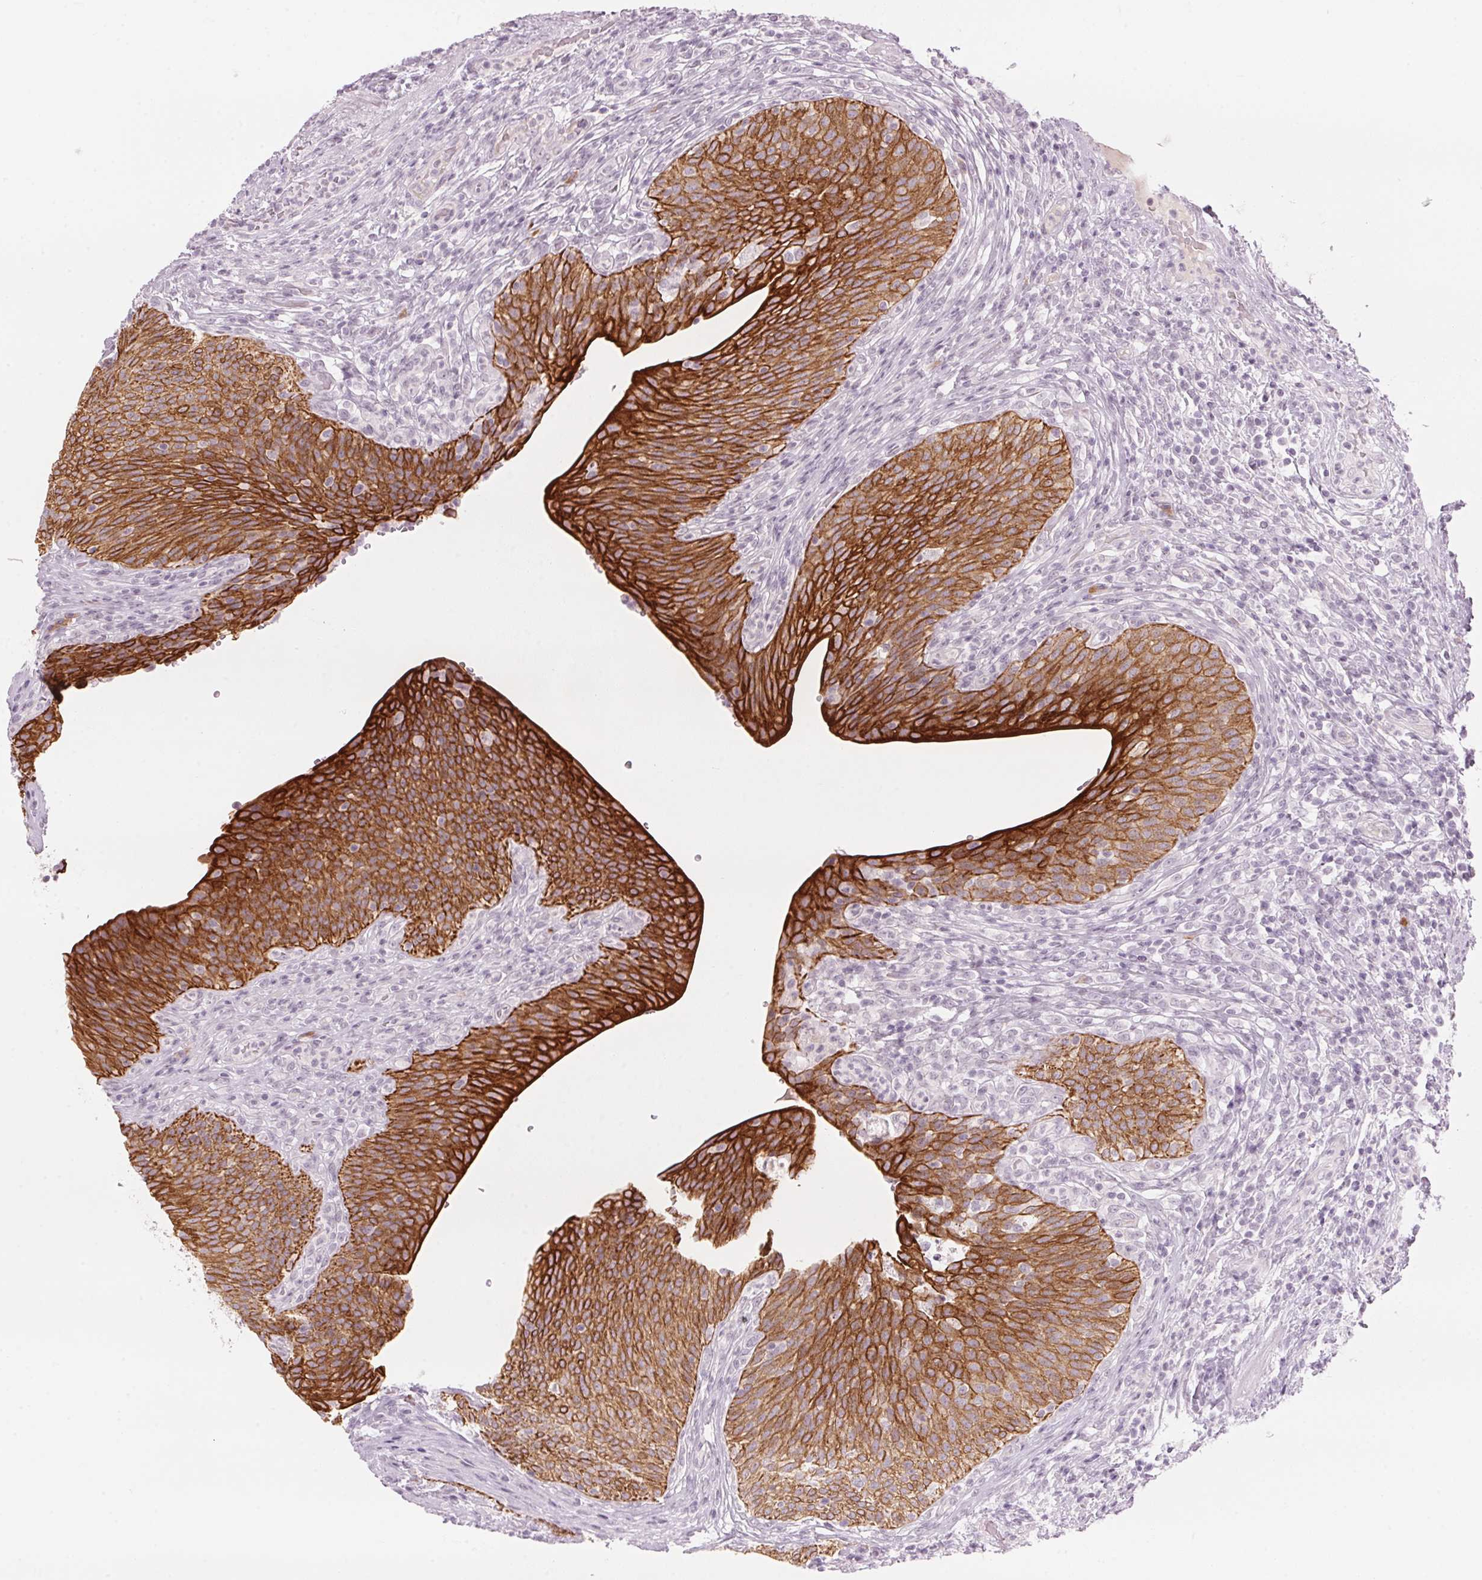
{"staining": {"intensity": "strong", "quantity": ">75%", "location": "cytoplasmic/membranous"}, "tissue": "urinary bladder", "cell_type": "Urothelial cells", "image_type": "normal", "snomed": [{"axis": "morphology", "description": "Normal tissue, NOS"}, {"axis": "topography", "description": "Urinary bladder"}, {"axis": "topography", "description": "Peripheral nerve tissue"}], "caption": "Human urinary bladder stained for a protein (brown) displays strong cytoplasmic/membranous positive positivity in approximately >75% of urothelial cells.", "gene": "SCTR", "patient": {"sex": "male", "age": 66}}